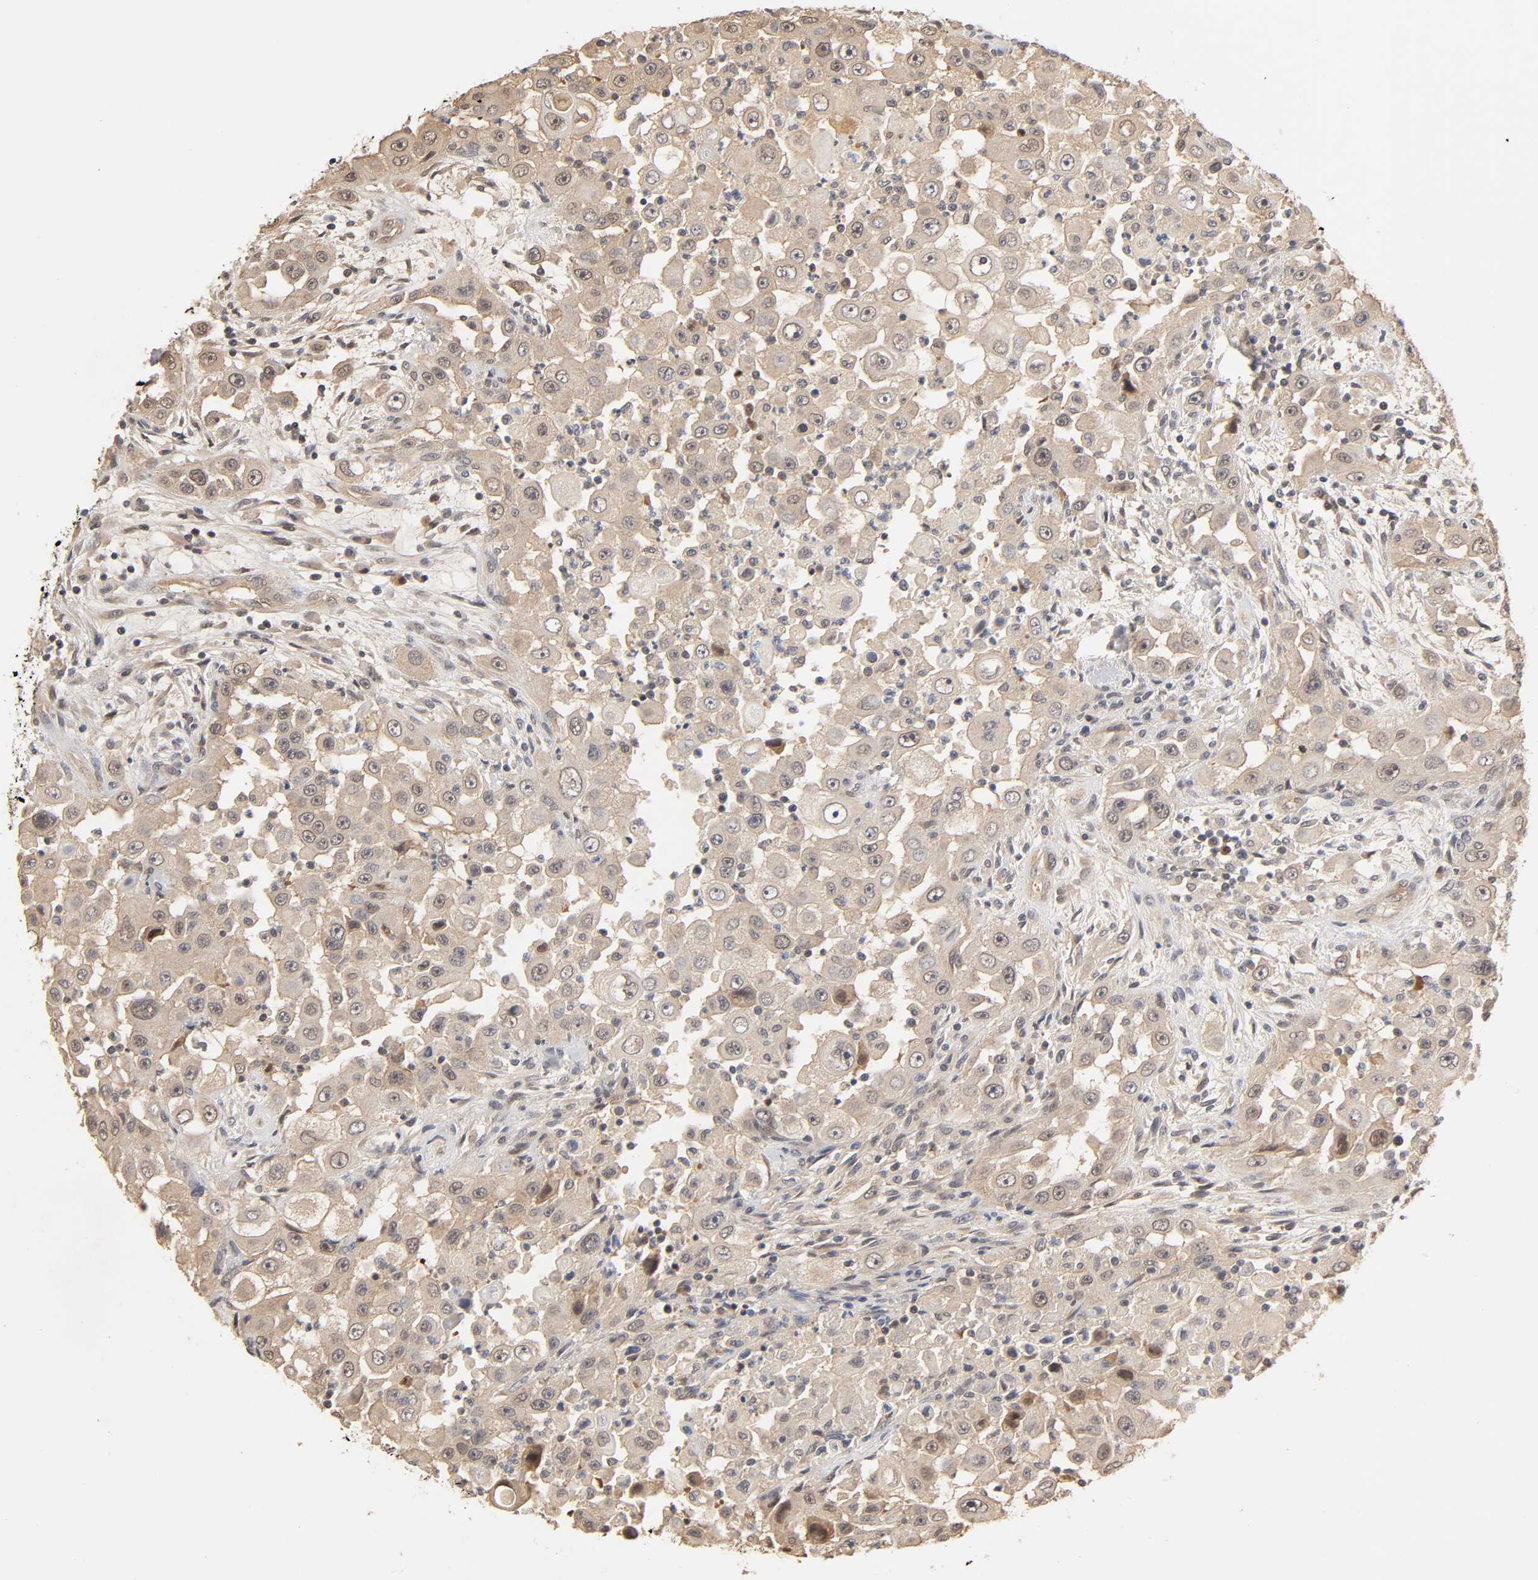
{"staining": {"intensity": "negative", "quantity": "none", "location": "none"}, "tissue": "head and neck cancer", "cell_type": "Tumor cells", "image_type": "cancer", "snomed": [{"axis": "morphology", "description": "Carcinoma, NOS"}, {"axis": "topography", "description": "Head-Neck"}], "caption": "This micrograph is of head and neck cancer (carcinoma) stained with IHC to label a protein in brown with the nuclei are counter-stained blue. There is no staining in tumor cells. (DAB immunohistochemistry, high magnification).", "gene": "PDE5A", "patient": {"sex": "male", "age": 87}}